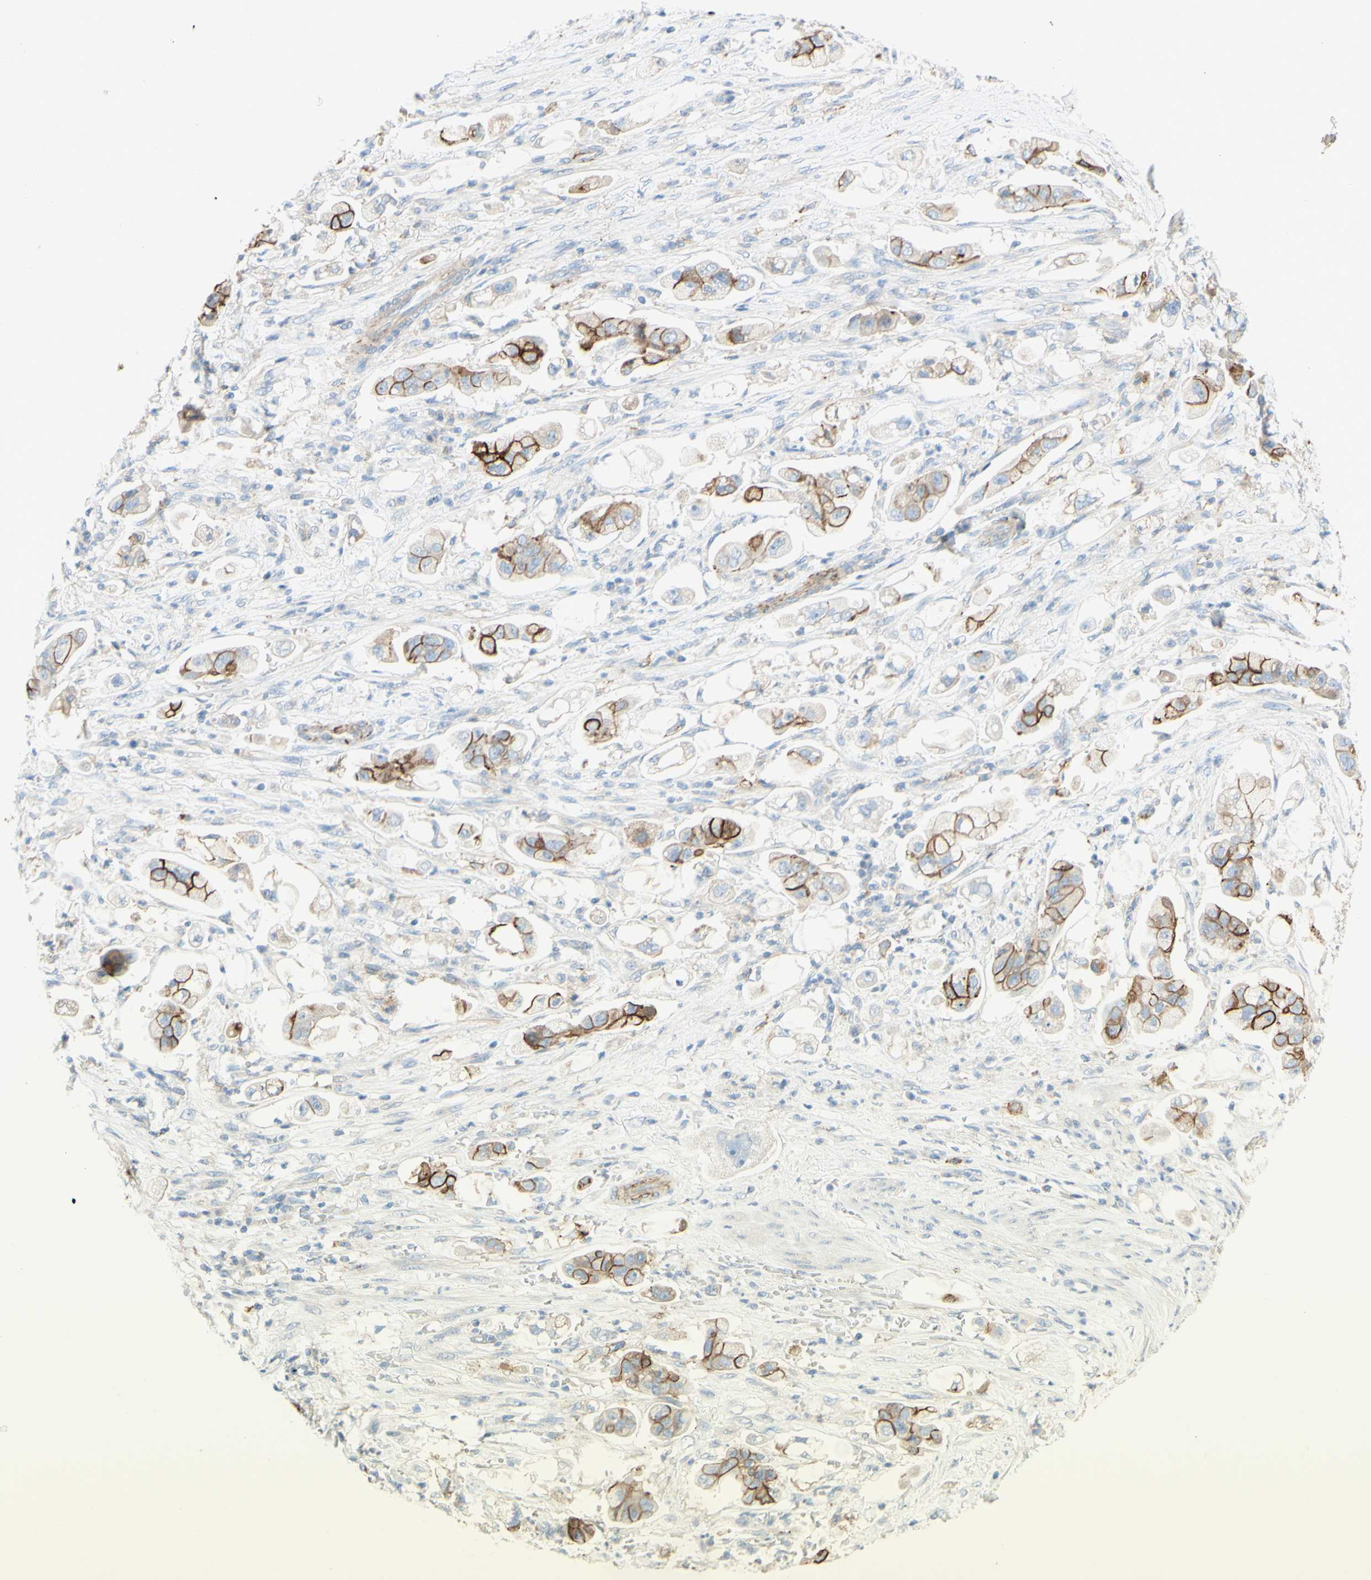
{"staining": {"intensity": "moderate", "quantity": "25%-75%", "location": "cytoplasmic/membranous"}, "tissue": "stomach cancer", "cell_type": "Tumor cells", "image_type": "cancer", "snomed": [{"axis": "morphology", "description": "Adenocarcinoma, NOS"}, {"axis": "topography", "description": "Stomach"}], "caption": "Immunohistochemical staining of stomach cancer (adenocarcinoma) demonstrates moderate cytoplasmic/membranous protein expression in approximately 25%-75% of tumor cells.", "gene": "ALCAM", "patient": {"sex": "male", "age": 62}}